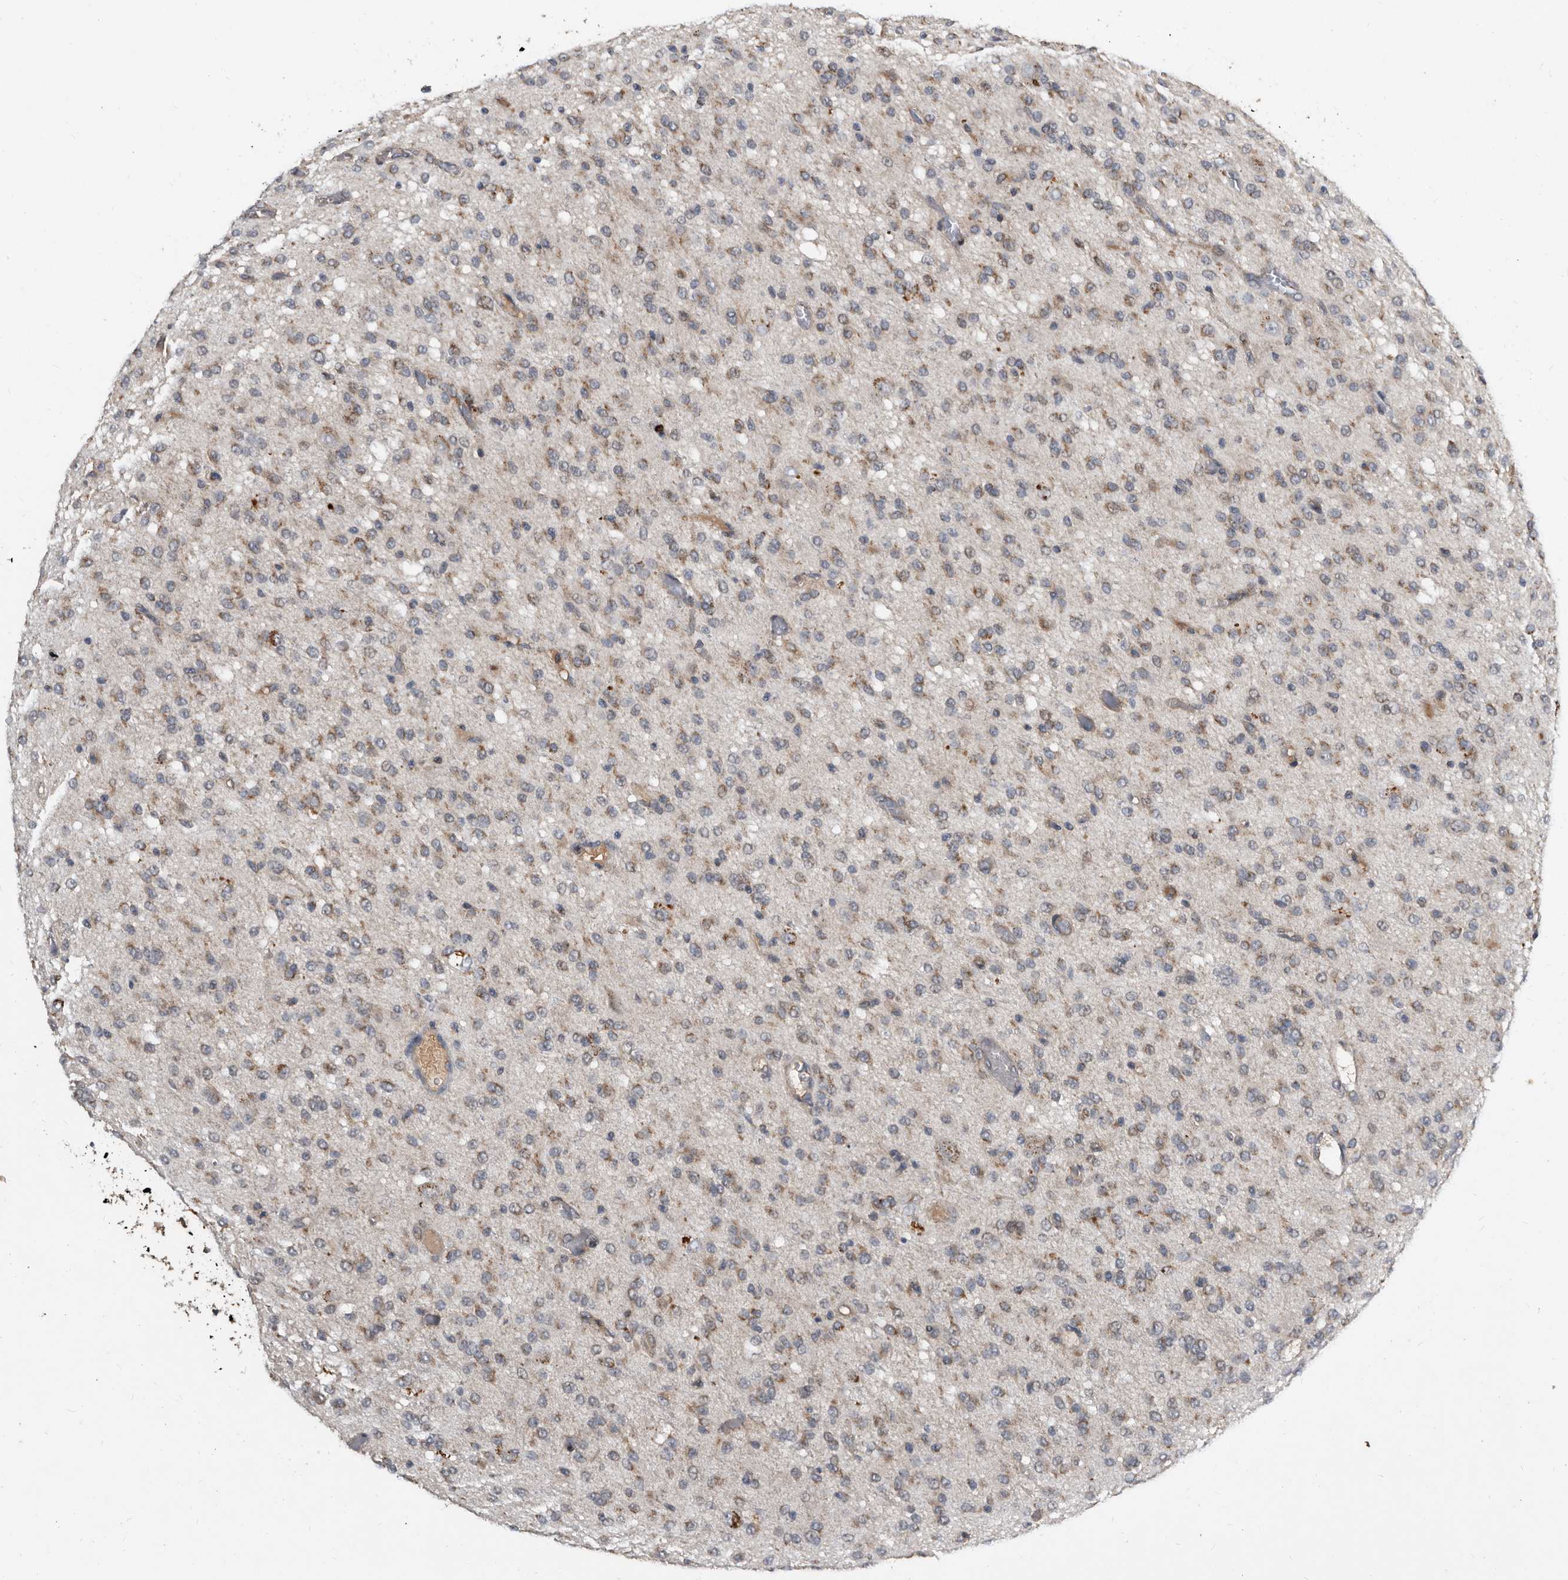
{"staining": {"intensity": "weak", "quantity": ">75%", "location": "cytoplasmic/membranous"}, "tissue": "glioma", "cell_type": "Tumor cells", "image_type": "cancer", "snomed": [{"axis": "morphology", "description": "Glioma, malignant, High grade"}, {"axis": "topography", "description": "Brain"}], "caption": "Approximately >75% of tumor cells in human glioma exhibit weak cytoplasmic/membranous protein positivity as visualized by brown immunohistochemical staining.", "gene": "PI15", "patient": {"sex": "female", "age": 59}}